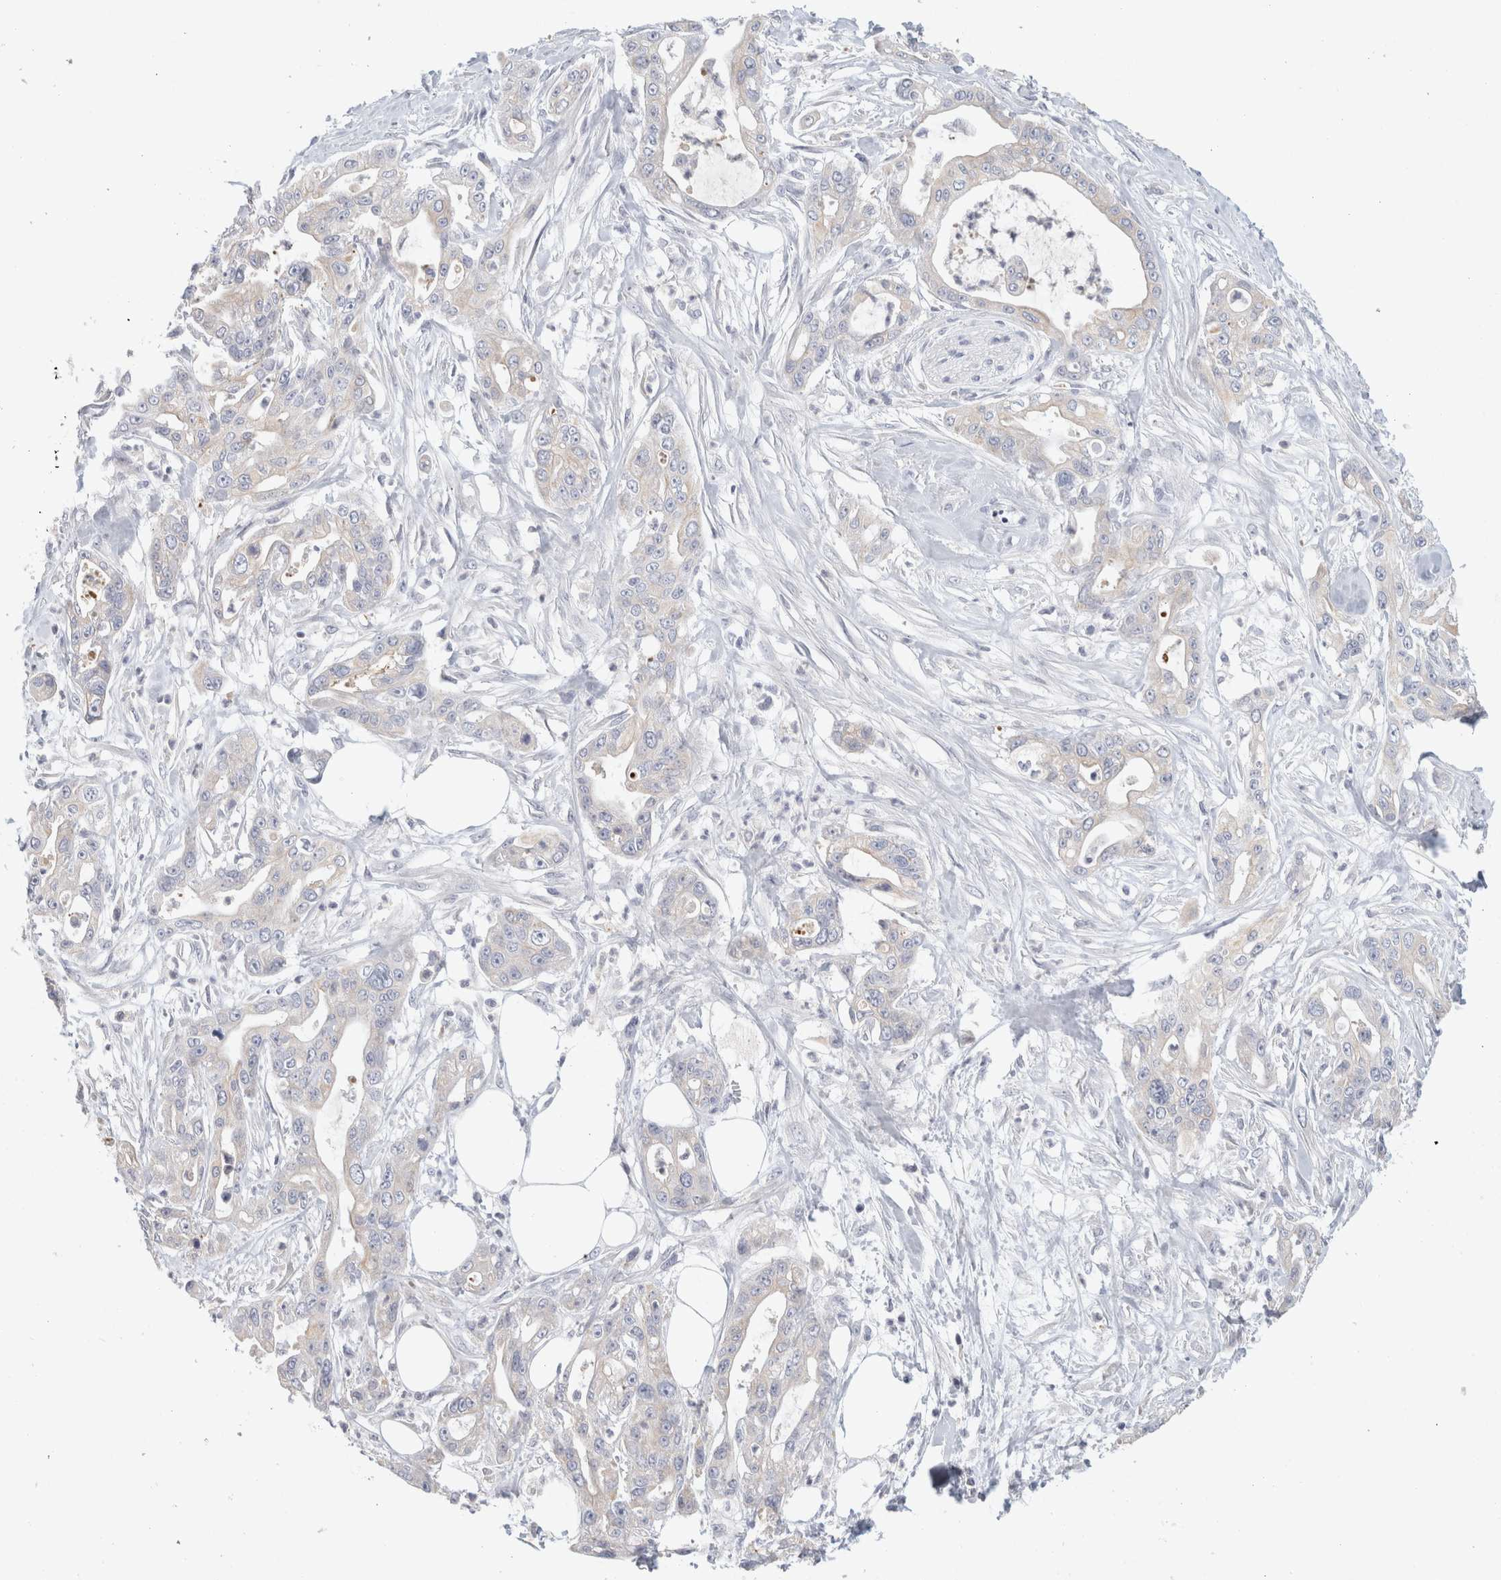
{"staining": {"intensity": "negative", "quantity": "none", "location": "none"}, "tissue": "pancreatic cancer", "cell_type": "Tumor cells", "image_type": "cancer", "snomed": [{"axis": "morphology", "description": "Adenocarcinoma, NOS"}, {"axis": "topography", "description": "Pancreas"}], "caption": "This image is of pancreatic adenocarcinoma stained with immunohistochemistry (IHC) to label a protein in brown with the nuclei are counter-stained blue. There is no expression in tumor cells. (Brightfield microscopy of DAB (3,3'-diaminobenzidine) immunohistochemistry at high magnification).", "gene": "STK31", "patient": {"sex": "male", "age": 68}}